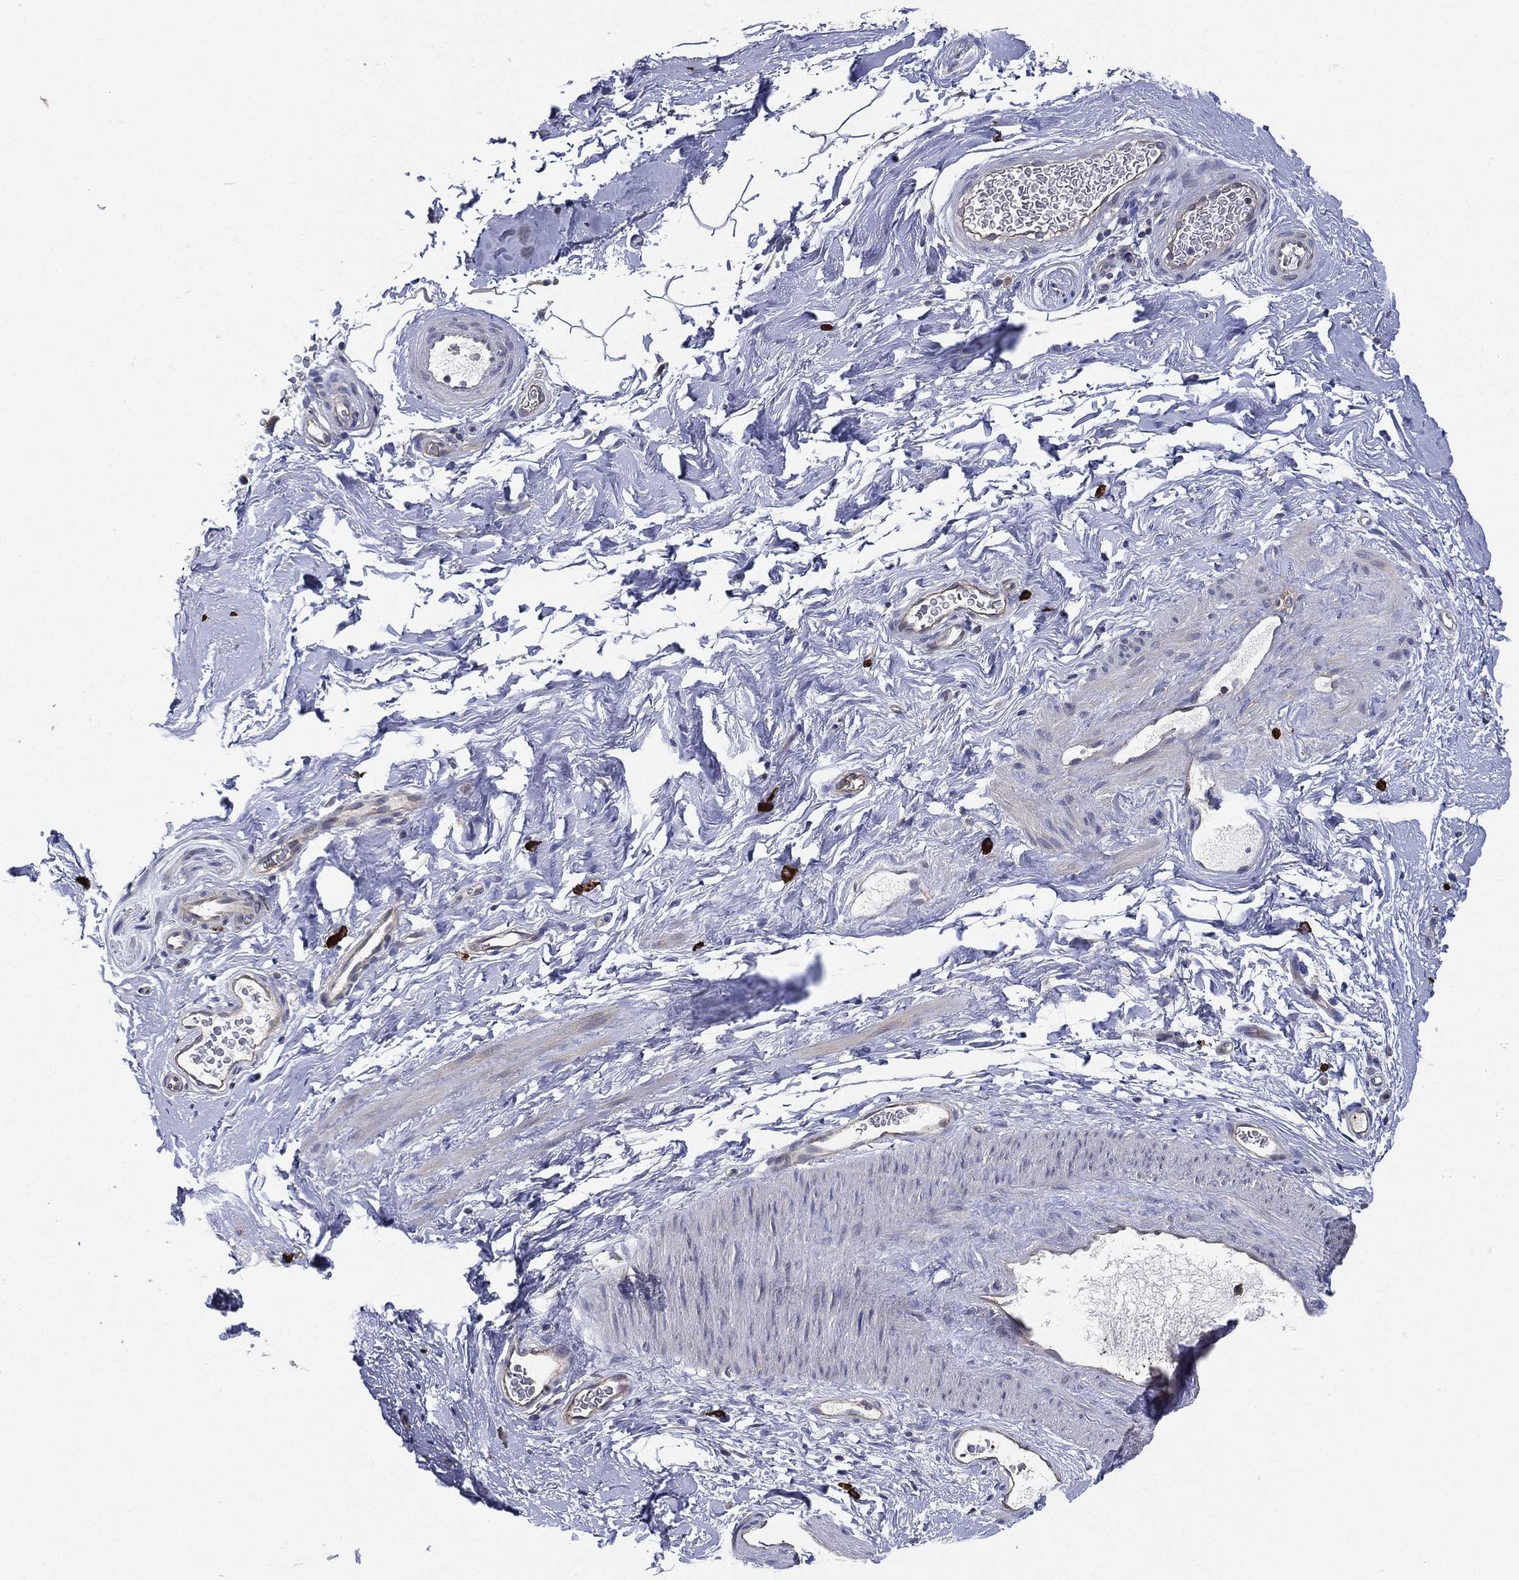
{"staining": {"intensity": "negative", "quantity": "none", "location": "none"}, "tissue": "soft tissue", "cell_type": "Fibroblasts", "image_type": "normal", "snomed": [{"axis": "morphology", "description": "Normal tissue, NOS"}, {"axis": "topography", "description": "Soft tissue"}, {"axis": "topography", "description": "Vascular tissue"}], "caption": "DAB (3,3'-diaminobenzidine) immunohistochemical staining of benign soft tissue reveals no significant expression in fibroblasts.", "gene": "SMPD3", "patient": {"sex": "male", "age": 41}}